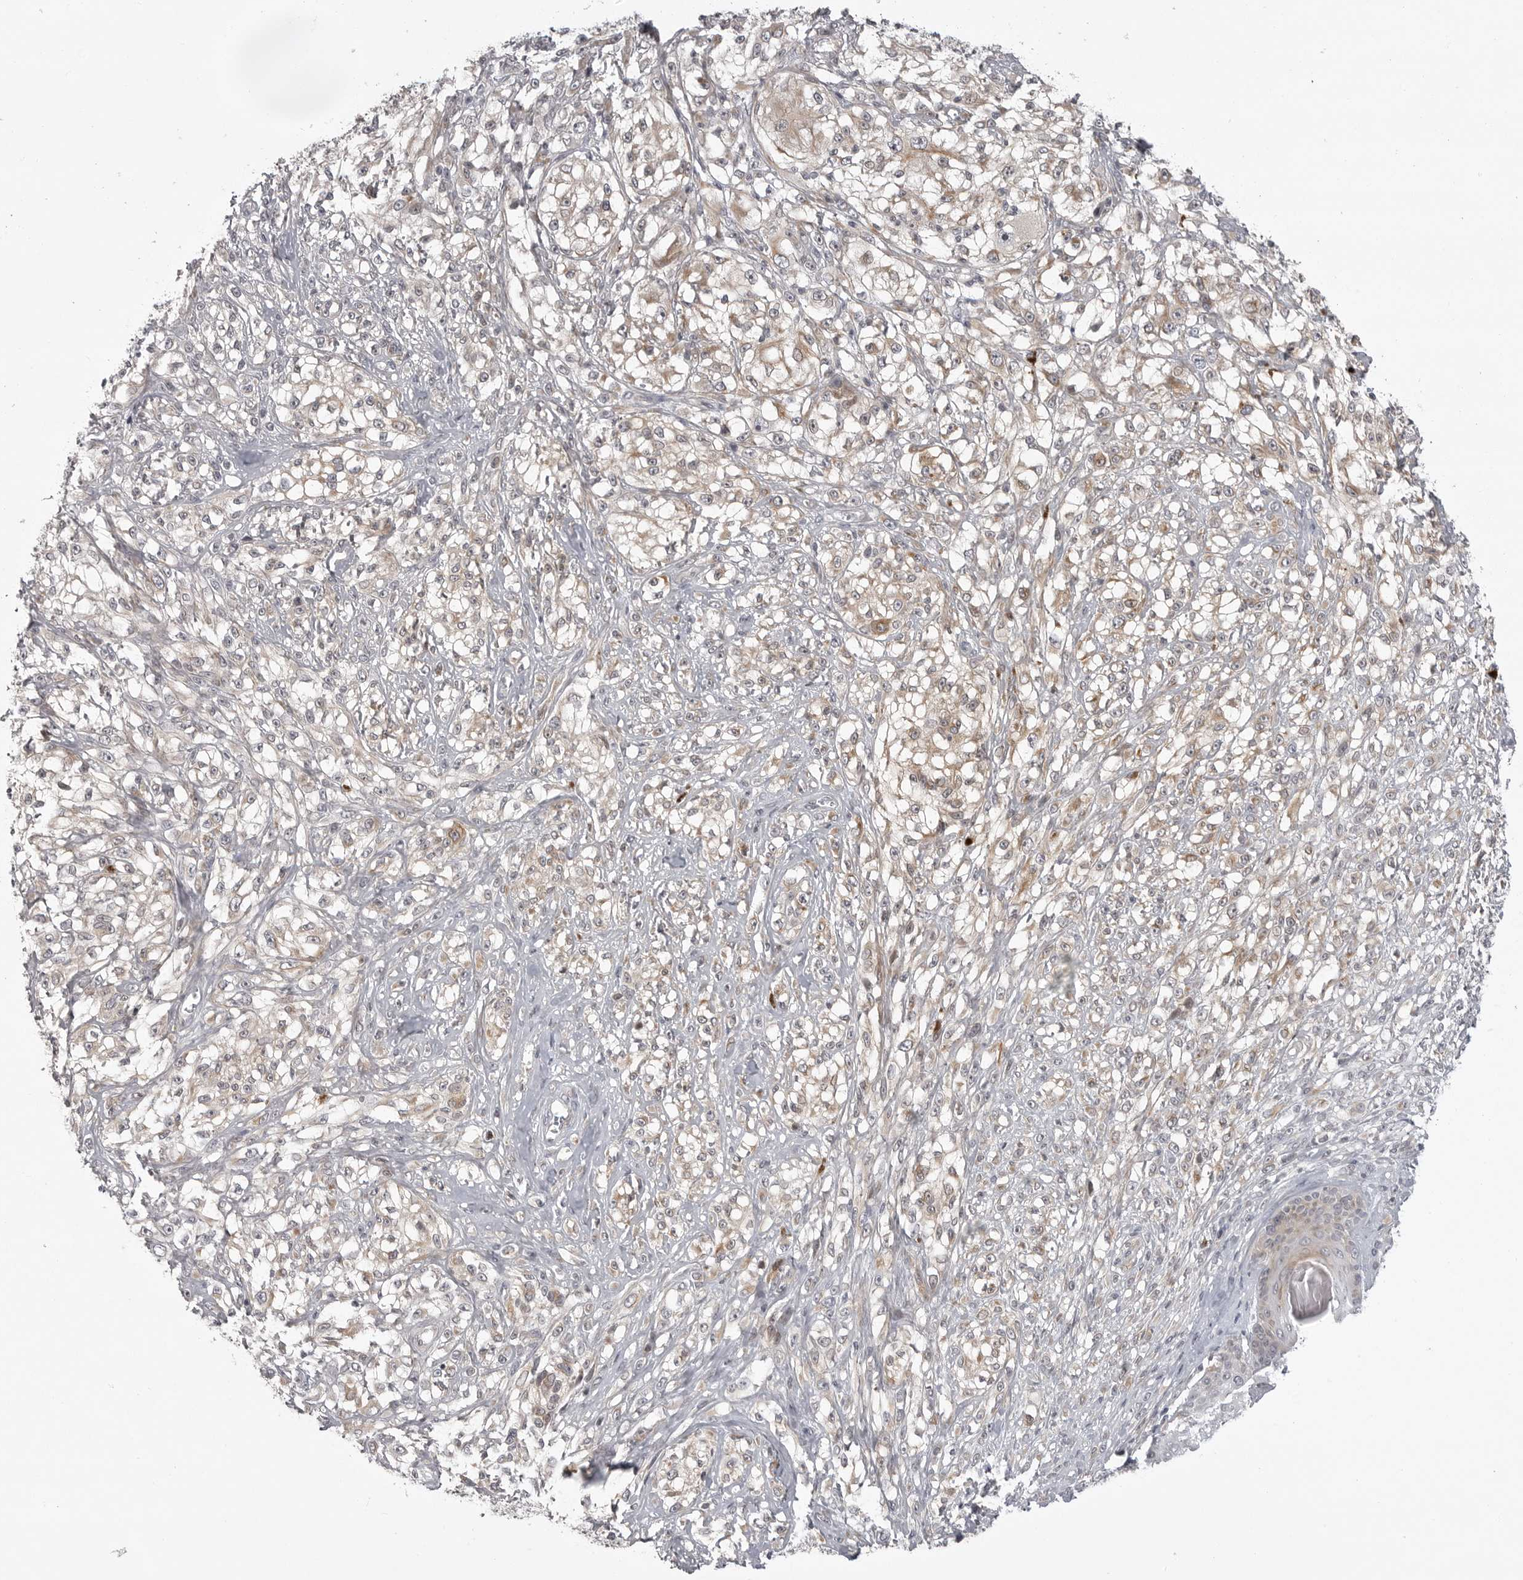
{"staining": {"intensity": "weak", "quantity": "<25%", "location": "cytoplasmic/membranous"}, "tissue": "melanoma", "cell_type": "Tumor cells", "image_type": "cancer", "snomed": [{"axis": "morphology", "description": "Malignant melanoma, NOS"}, {"axis": "topography", "description": "Skin of head"}], "caption": "Tumor cells show no significant staining in melanoma.", "gene": "CD300LD", "patient": {"sex": "male", "age": 83}}